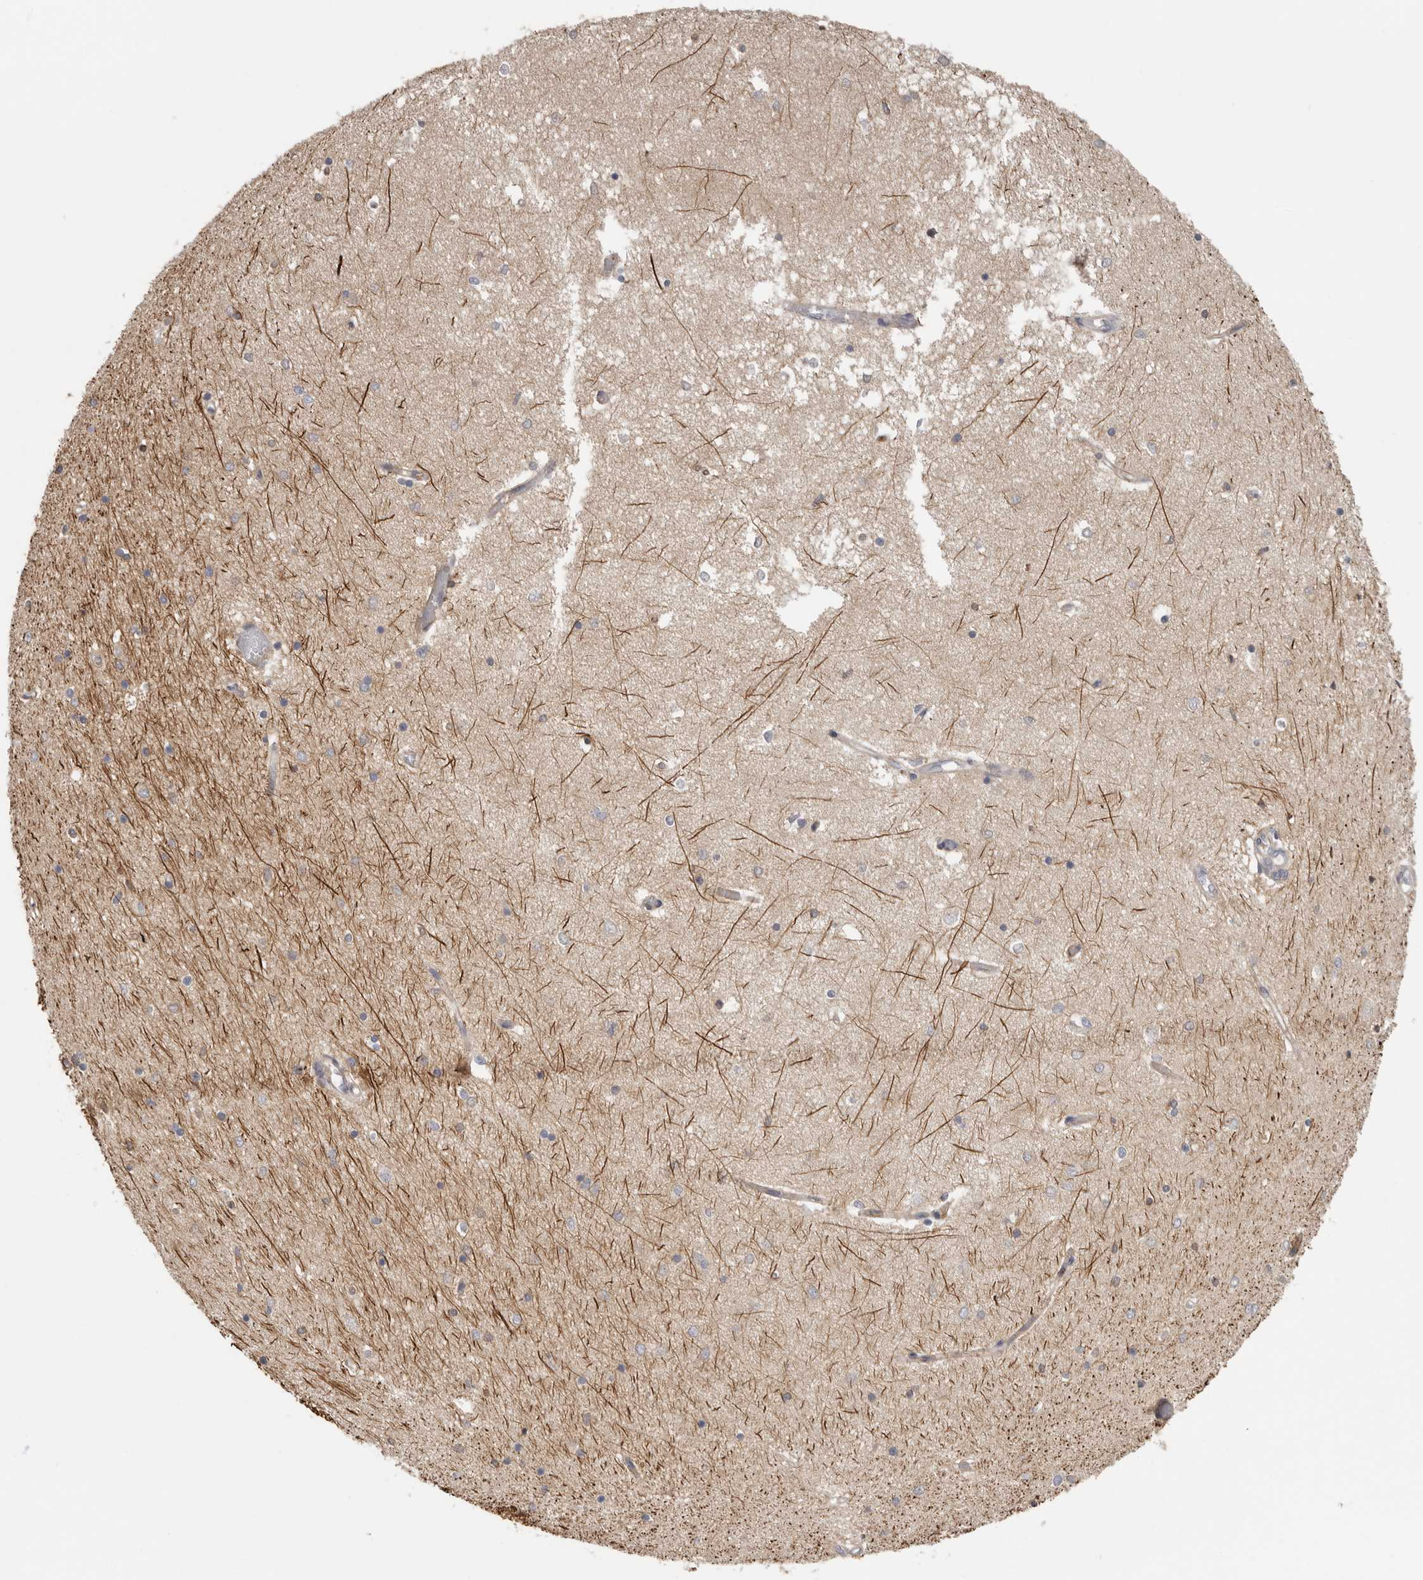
{"staining": {"intensity": "weak", "quantity": "<25%", "location": "cytoplasmic/membranous"}, "tissue": "hippocampus", "cell_type": "Glial cells", "image_type": "normal", "snomed": [{"axis": "morphology", "description": "Normal tissue, NOS"}, {"axis": "topography", "description": "Hippocampus"}], "caption": "This image is of unremarkable hippocampus stained with immunohistochemistry (IHC) to label a protein in brown with the nuclei are counter-stained blue. There is no positivity in glial cells.", "gene": "MSRB2", "patient": {"sex": "male", "age": 45}}